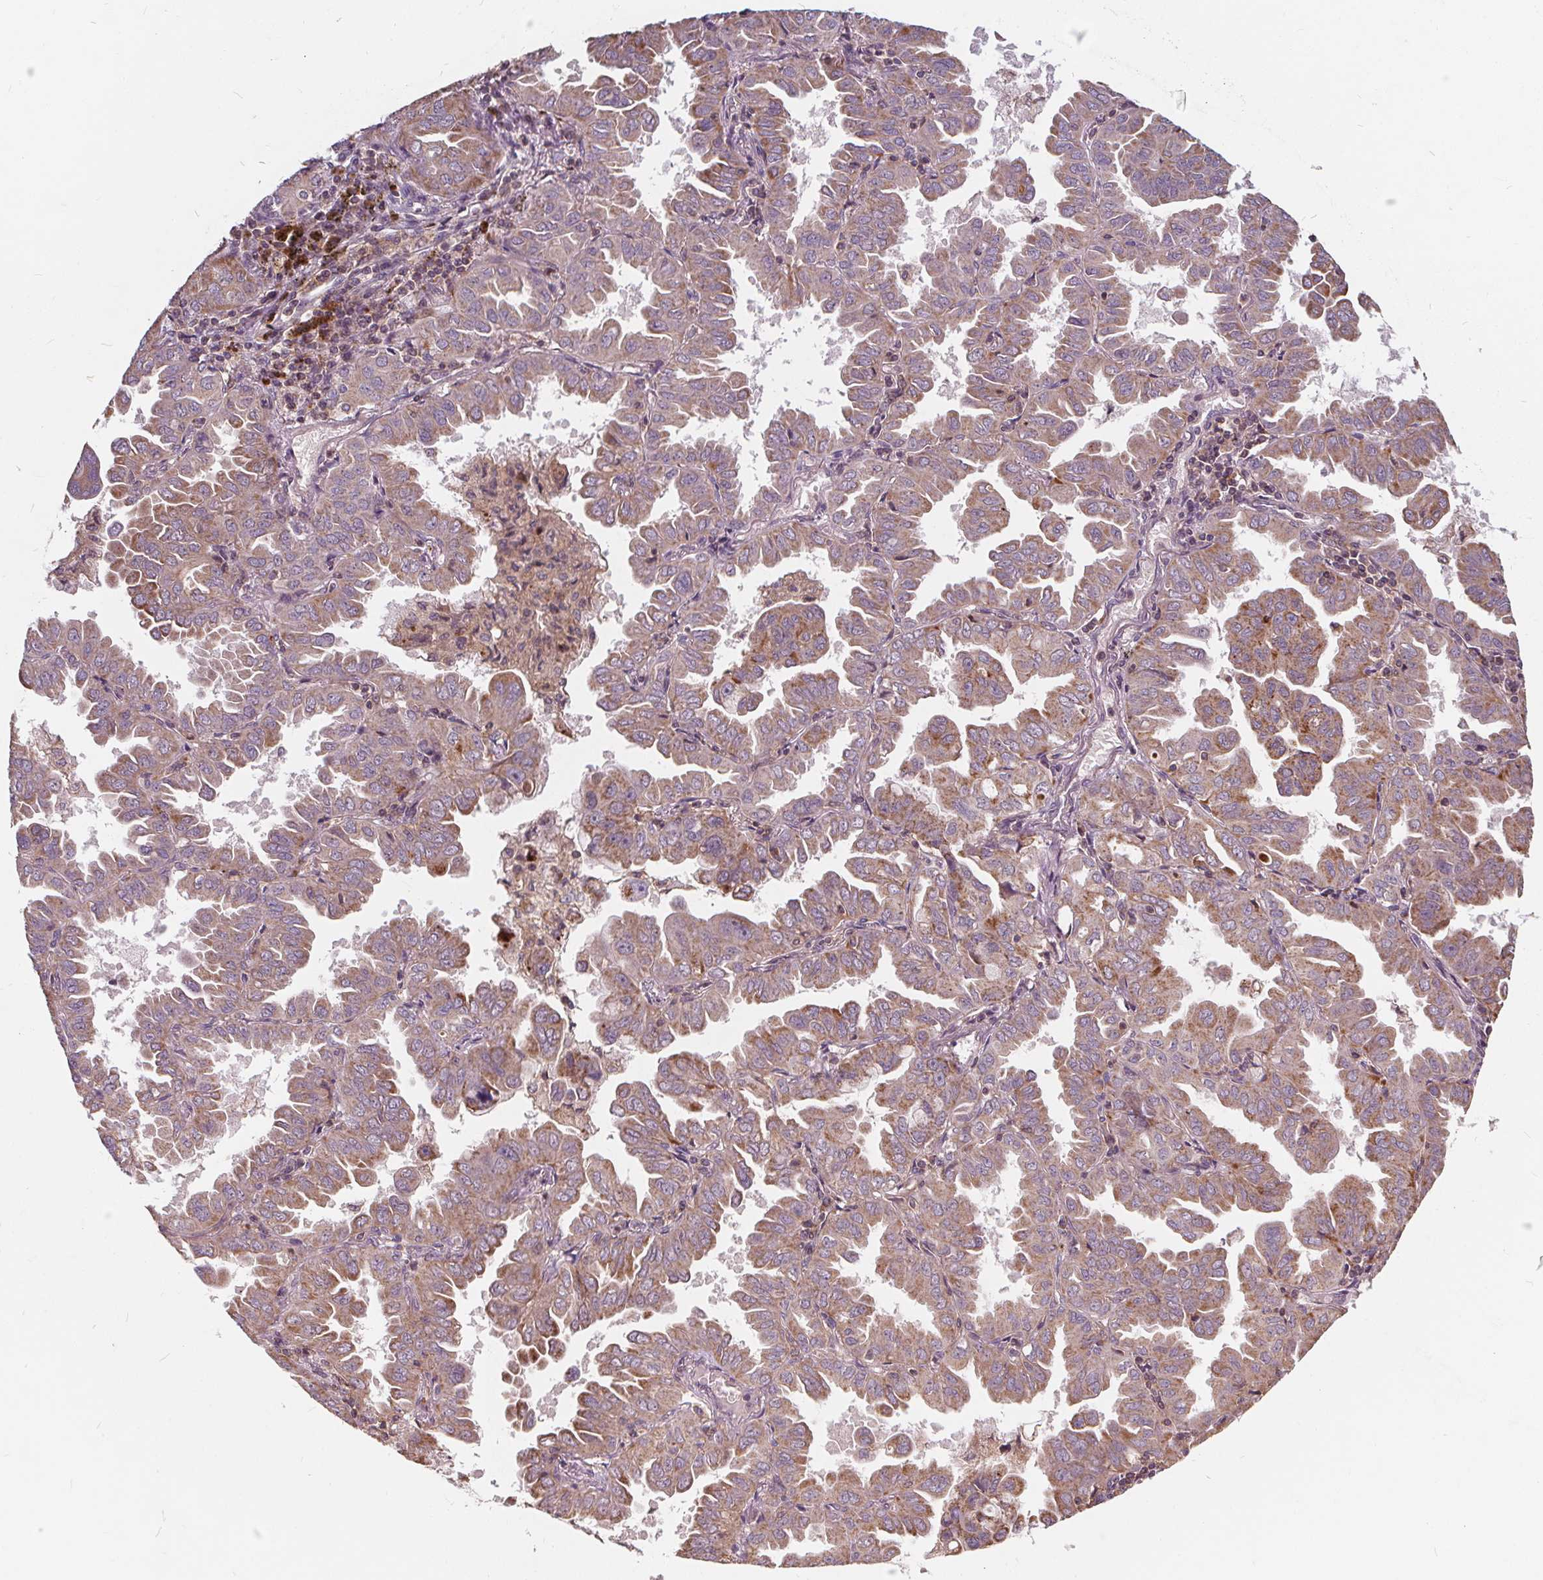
{"staining": {"intensity": "weak", "quantity": ">75%", "location": "cytoplasmic/membranous"}, "tissue": "lung cancer", "cell_type": "Tumor cells", "image_type": "cancer", "snomed": [{"axis": "morphology", "description": "Adenocarcinoma, NOS"}, {"axis": "topography", "description": "Lung"}], "caption": "Tumor cells exhibit weak cytoplasmic/membranous staining in approximately >75% of cells in lung adenocarcinoma. (DAB = brown stain, brightfield microscopy at high magnification).", "gene": "ORAI2", "patient": {"sex": "male", "age": 64}}